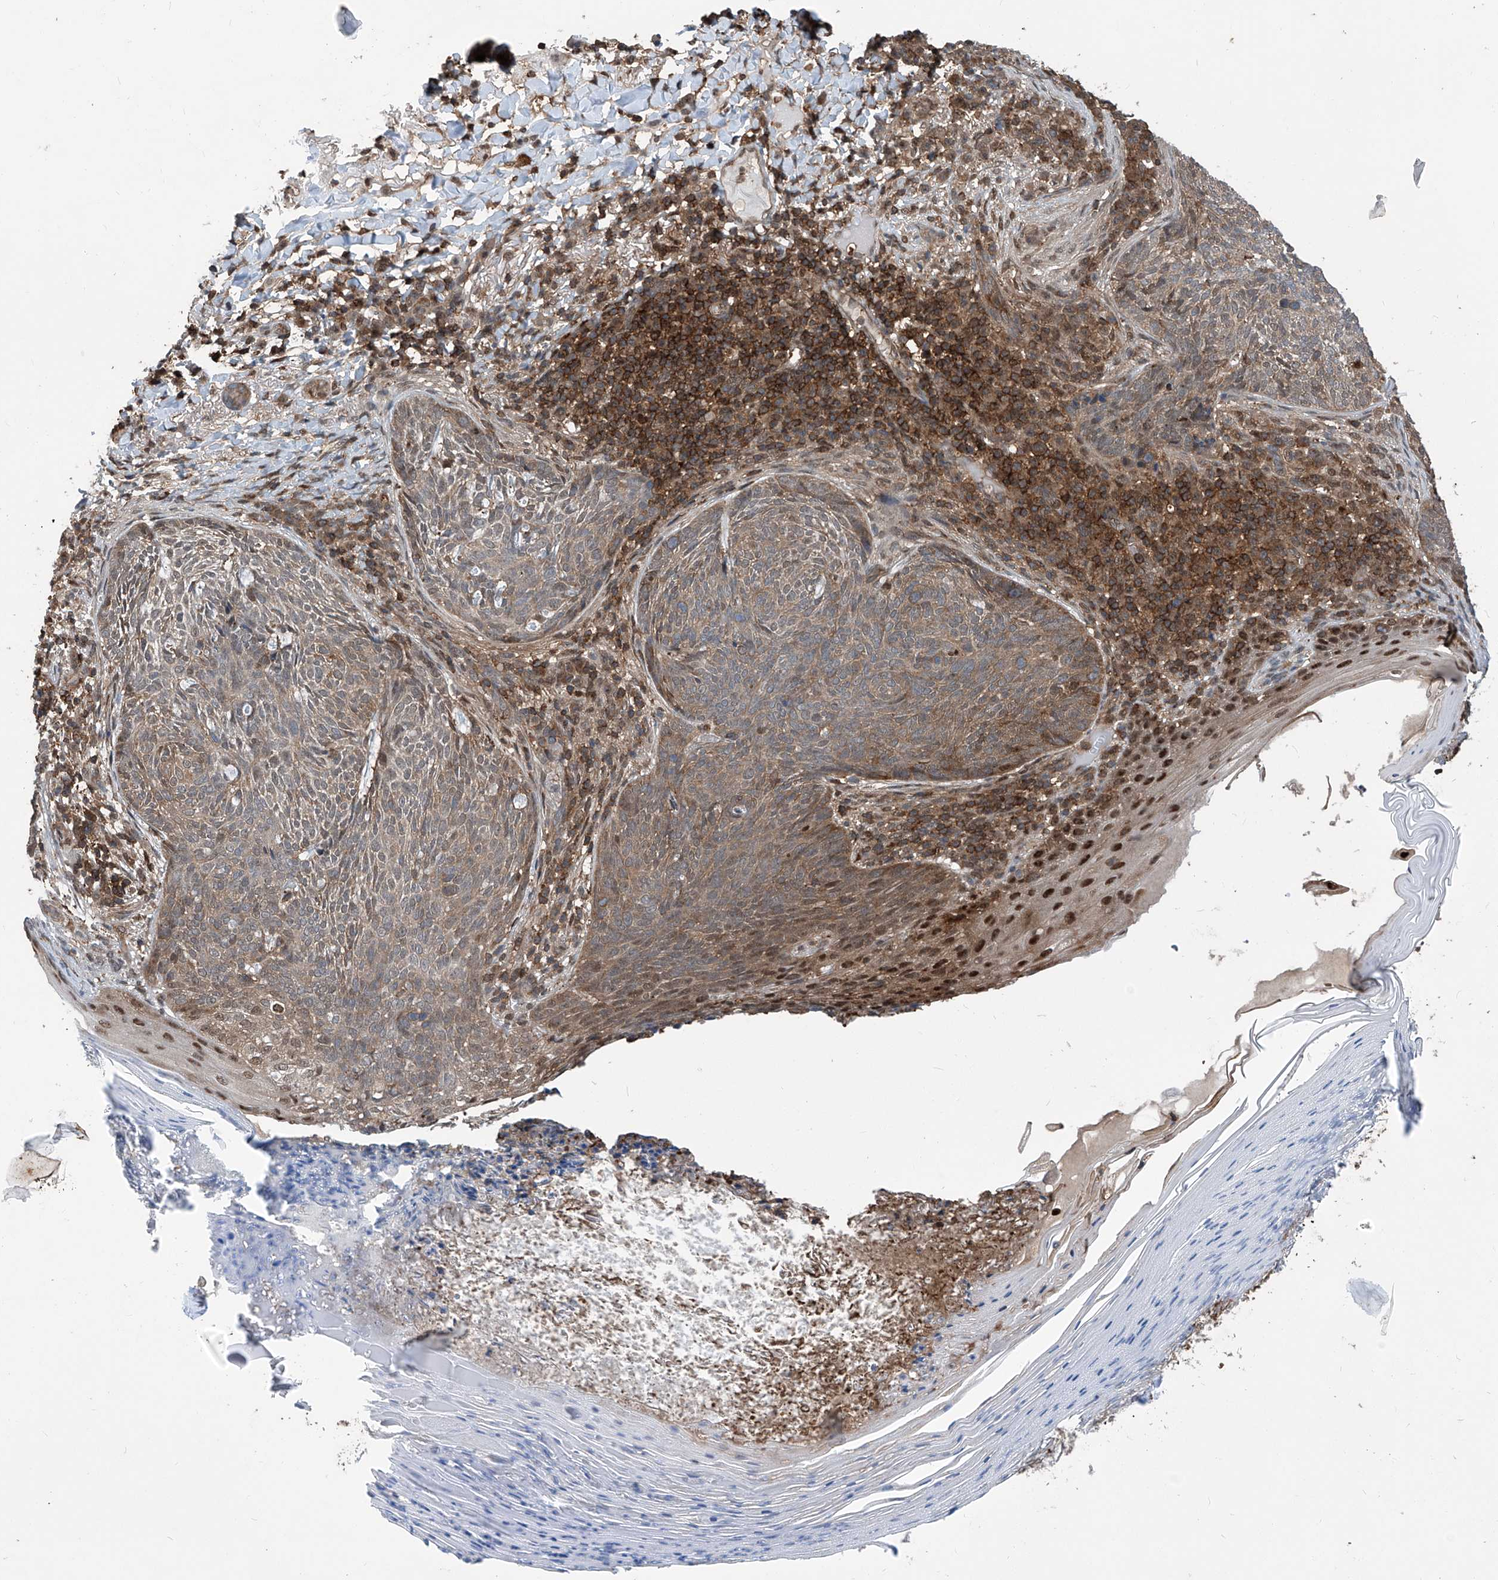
{"staining": {"intensity": "moderate", "quantity": "<25%", "location": "cytoplasmic/membranous"}, "tissue": "skin cancer", "cell_type": "Tumor cells", "image_type": "cancer", "snomed": [{"axis": "morphology", "description": "Basal cell carcinoma"}, {"axis": "topography", "description": "Skin"}], "caption": "Immunohistochemistry image of neoplastic tissue: human basal cell carcinoma (skin) stained using immunohistochemistry (IHC) reveals low levels of moderate protein expression localized specifically in the cytoplasmic/membranous of tumor cells, appearing as a cytoplasmic/membranous brown color.", "gene": "PSMB1", "patient": {"sex": "male", "age": 85}}